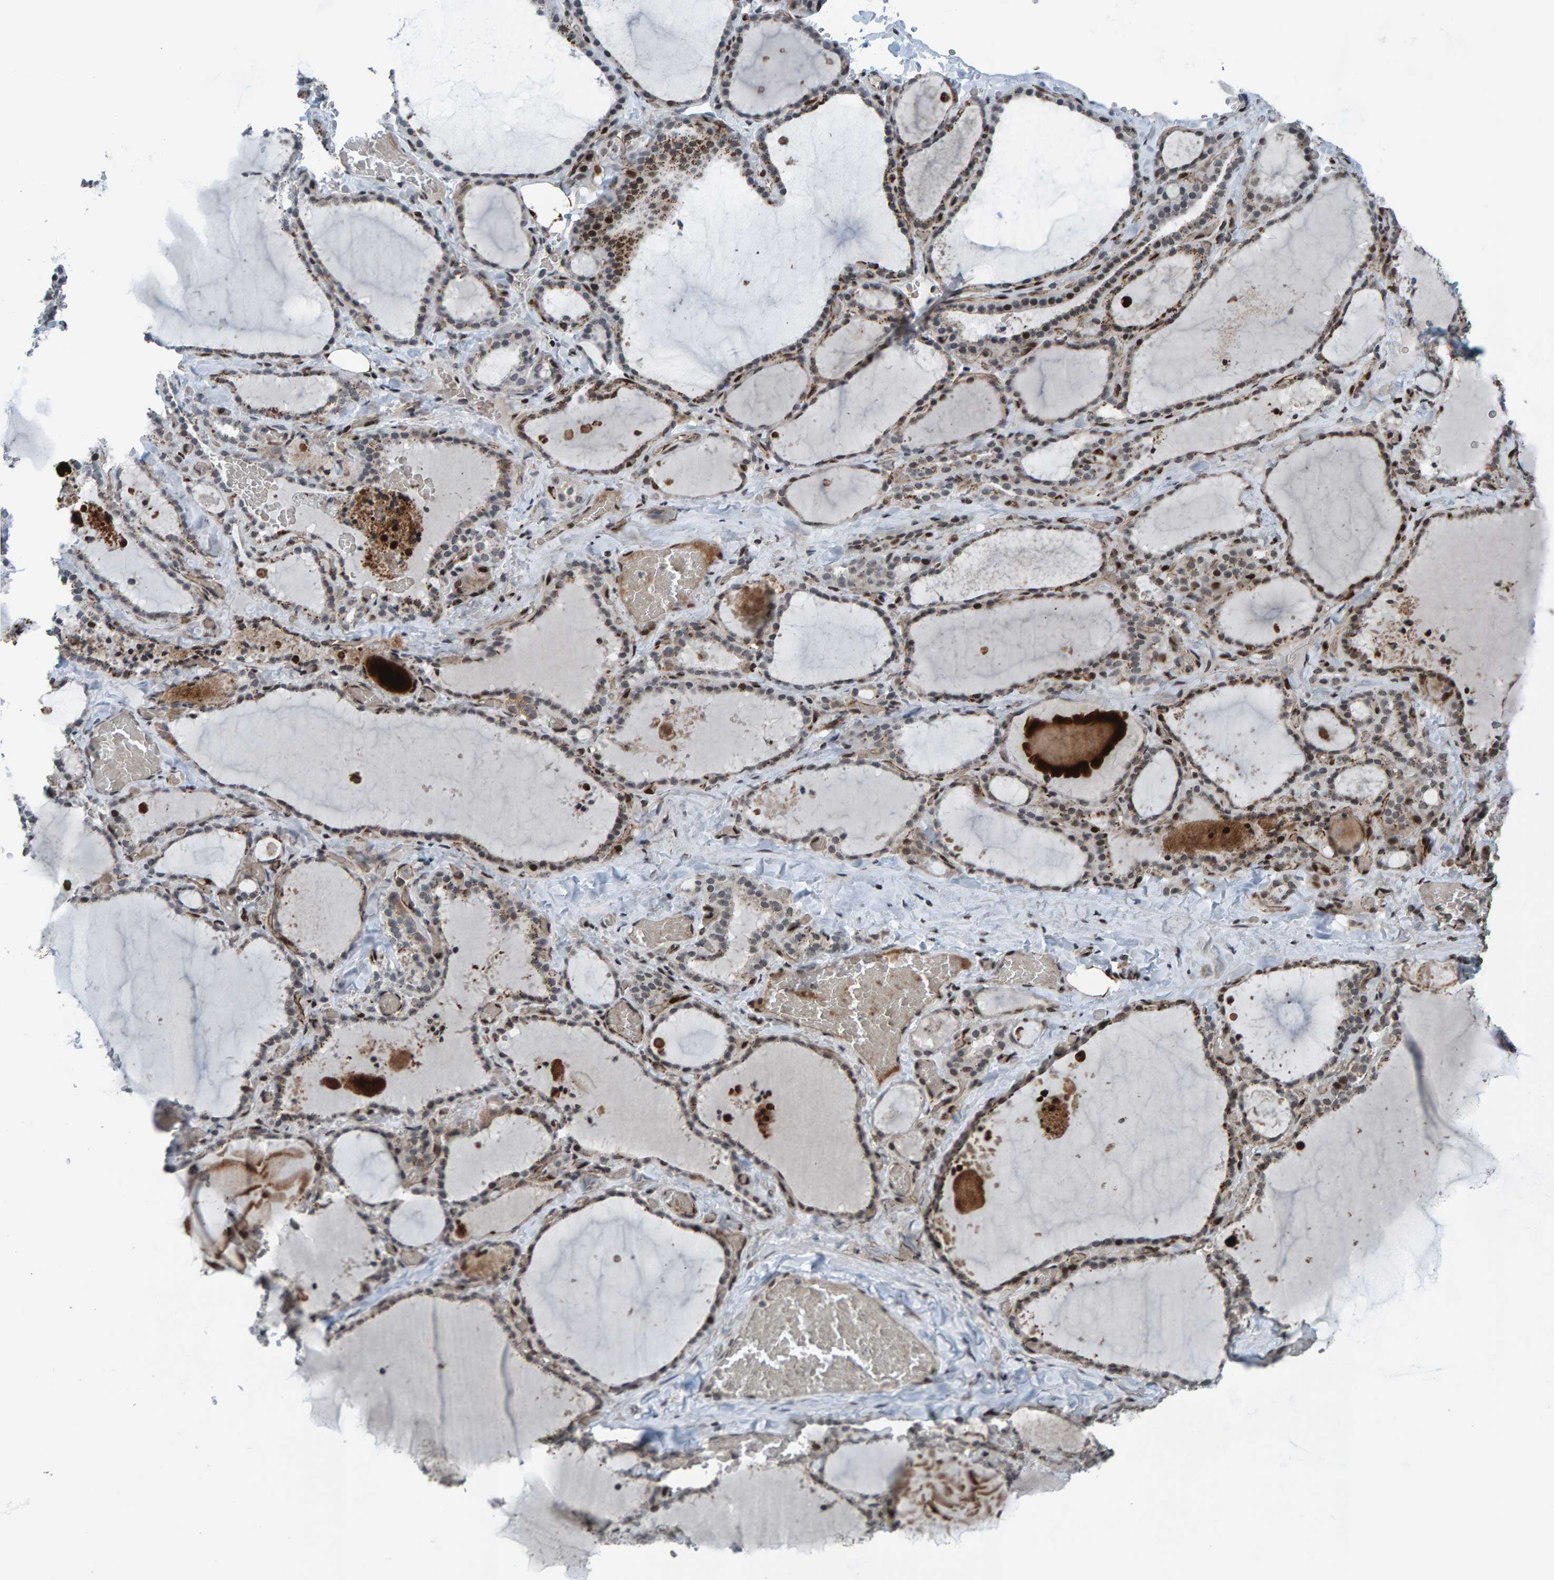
{"staining": {"intensity": "moderate", "quantity": "25%-75%", "location": "cytoplasmic/membranous,nuclear"}, "tissue": "thyroid gland", "cell_type": "Glandular cells", "image_type": "normal", "snomed": [{"axis": "morphology", "description": "Normal tissue, NOS"}, {"axis": "topography", "description": "Thyroid gland"}], "caption": "The immunohistochemical stain labels moderate cytoplasmic/membranous,nuclear expression in glandular cells of normal thyroid gland.", "gene": "ZNF366", "patient": {"sex": "female", "age": 22}}